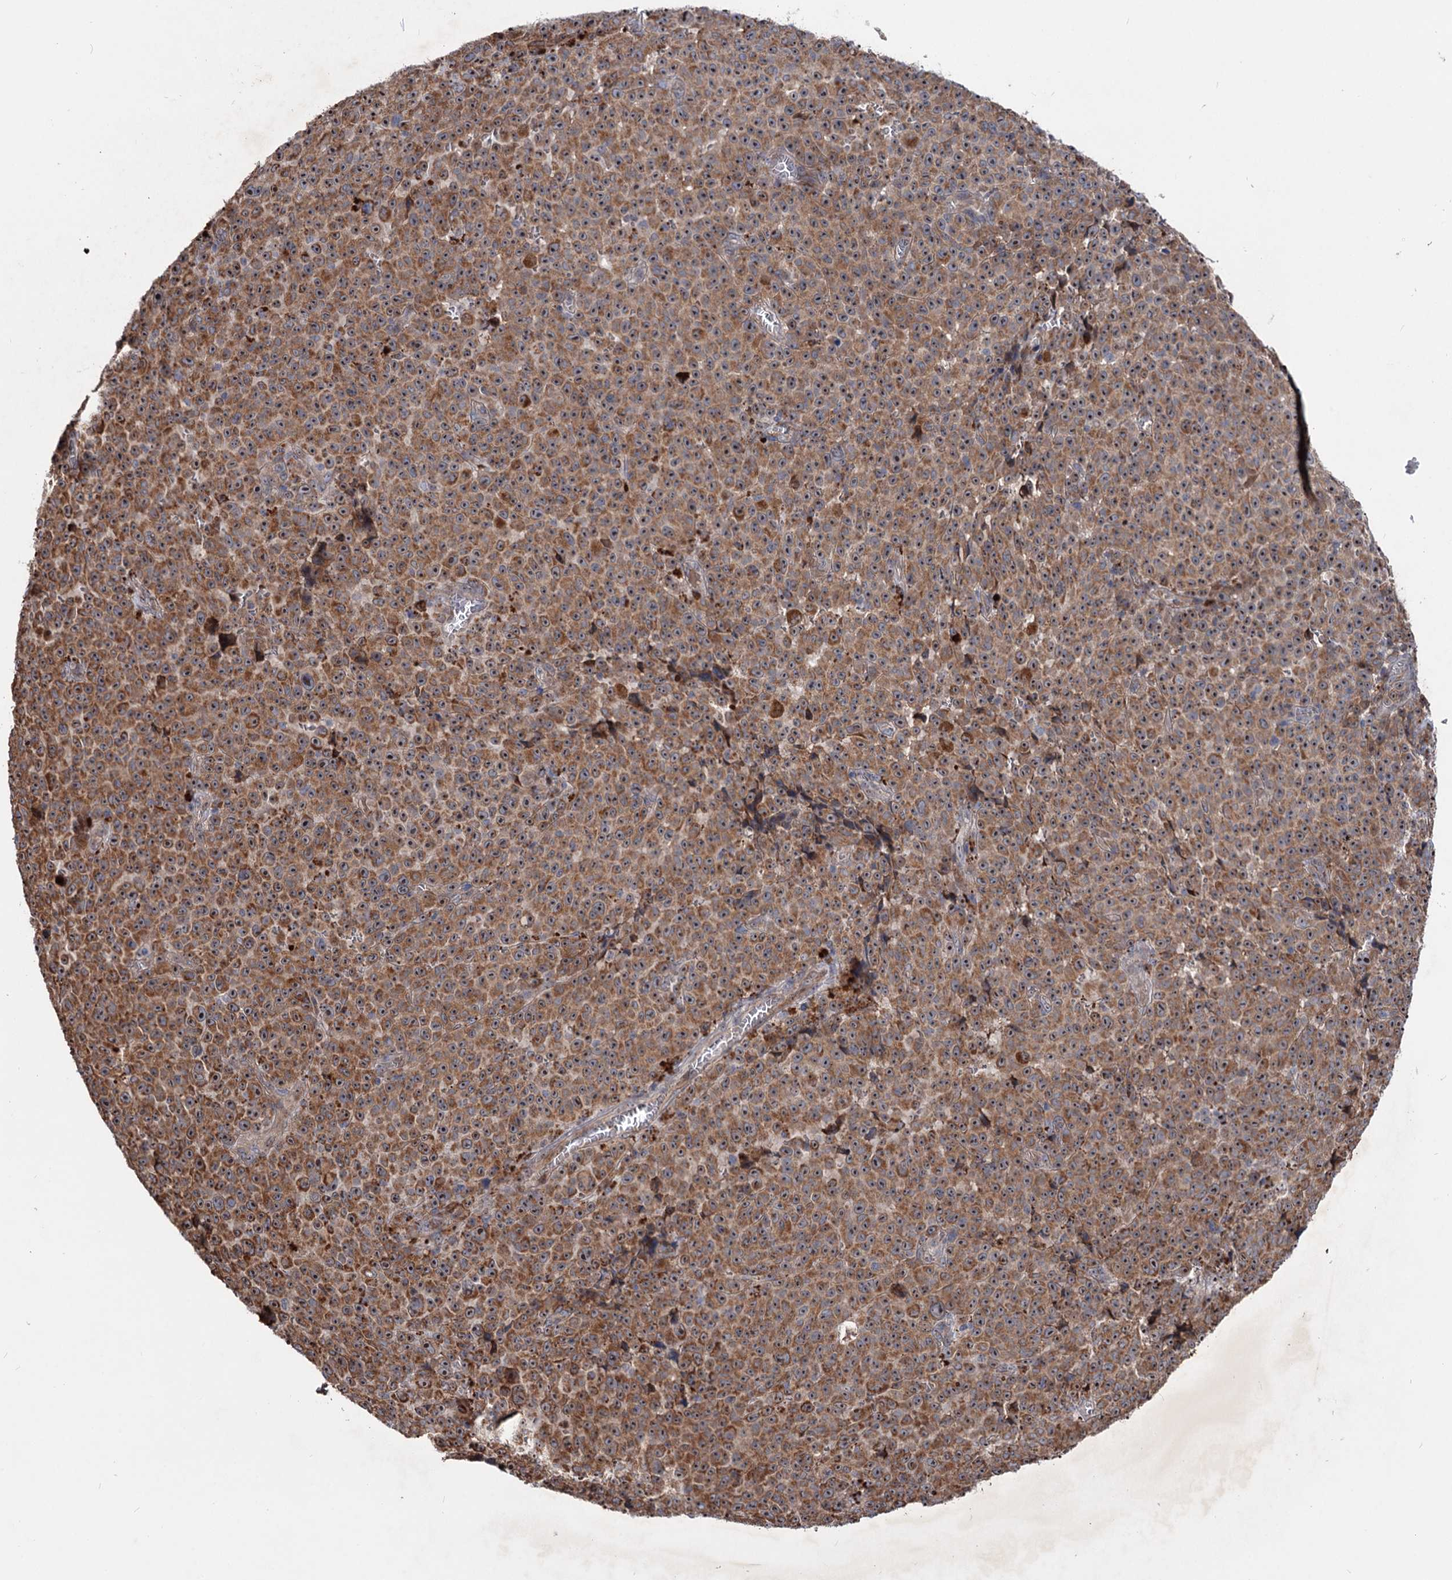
{"staining": {"intensity": "moderate", "quantity": ">75%", "location": "cytoplasmic/membranous,nuclear"}, "tissue": "melanoma", "cell_type": "Tumor cells", "image_type": "cancer", "snomed": [{"axis": "morphology", "description": "Malignant melanoma, NOS"}, {"axis": "topography", "description": "Skin"}], "caption": "Protein analysis of melanoma tissue shows moderate cytoplasmic/membranous and nuclear expression in approximately >75% of tumor cells.", "gene": "PTDSS2", "patient": {"sex": "female", "age": 82}}